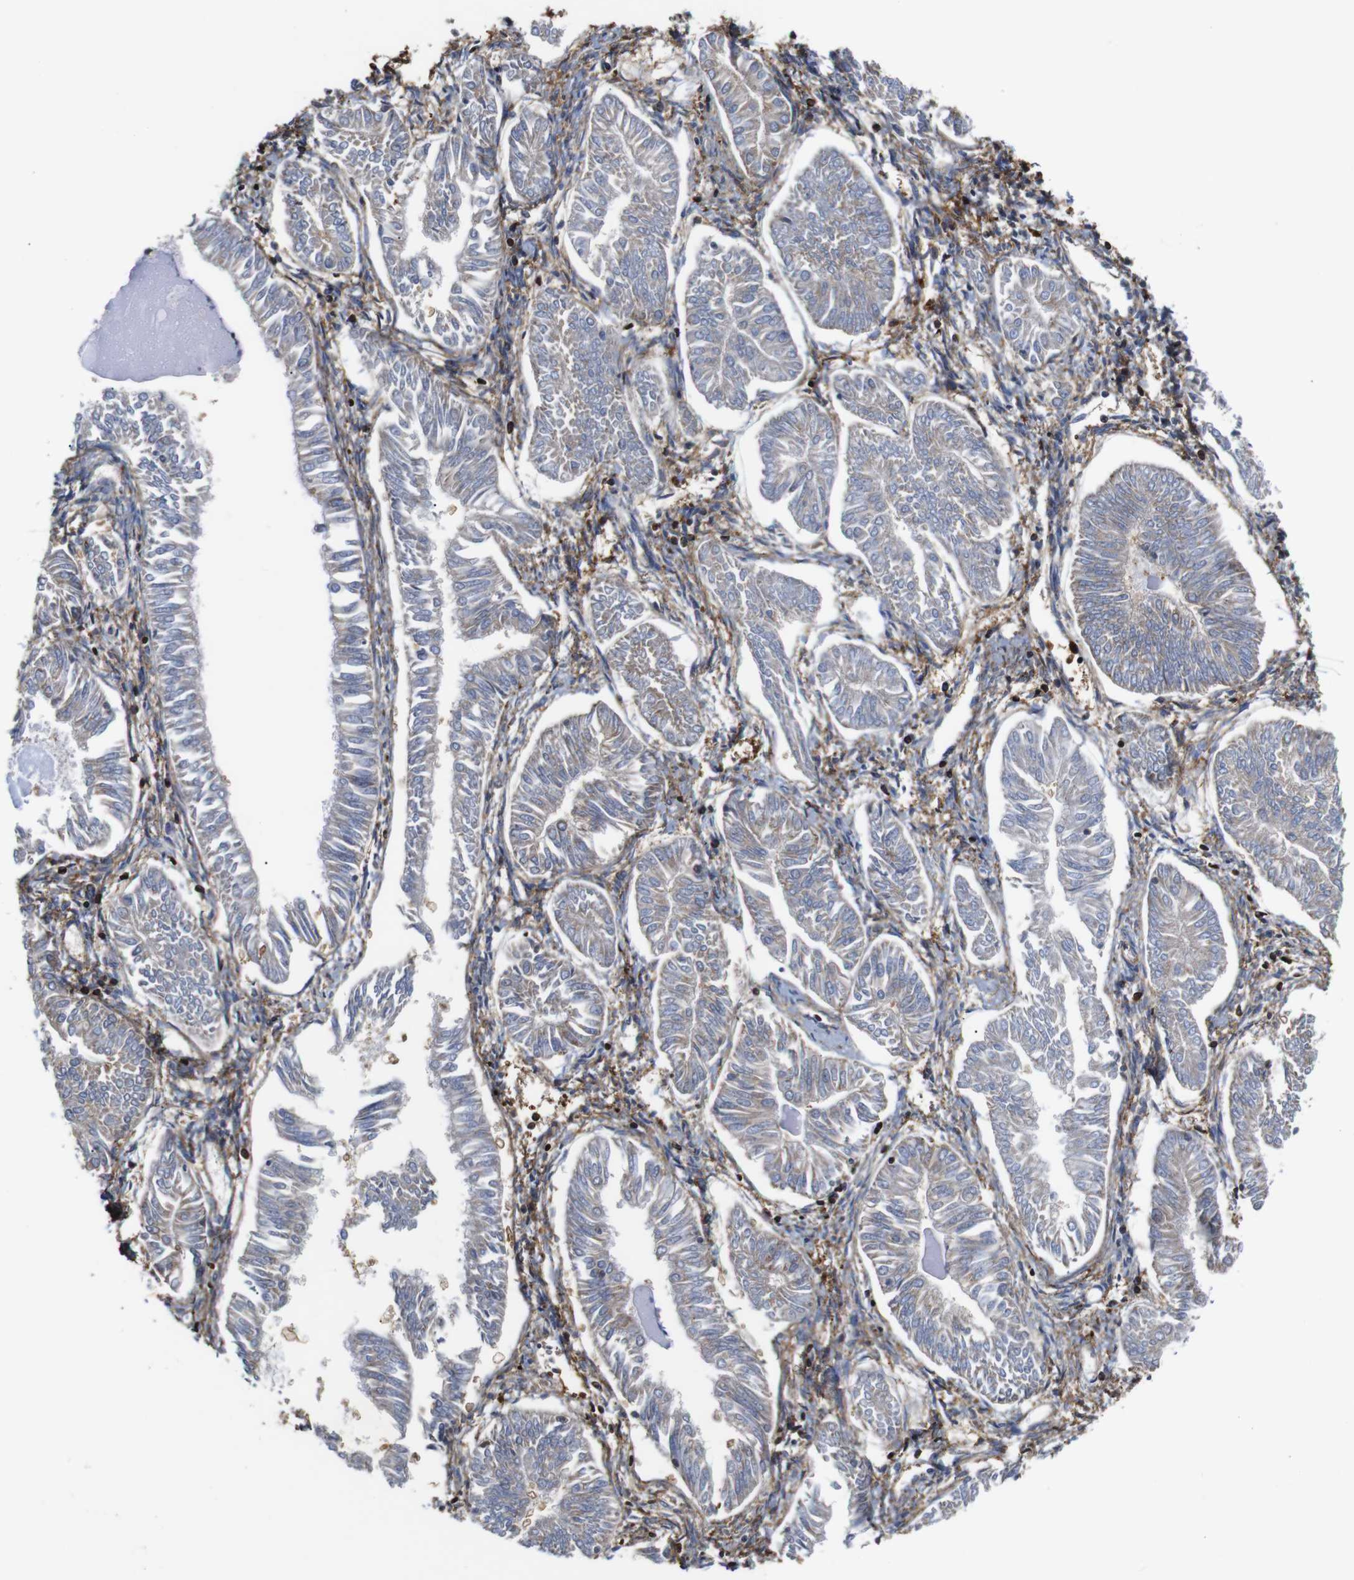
{"staining": {"intensity": "negative", "quantity": "none", "location": "none"}, "tissue": "endometrial cancer", "cell_type": "Tumor cells", "image_type": "cancer", "snomed": [{"axis": "morphology", "description": "Adenocarcinoma, NOS"}, {"axis": "topography", "description": "Endometrium"}], "caption": "Tumor cells are negative for brown protein staining in endometrial cancer (adenocarcinoma).", "gene": "PI4KA", "patient": {"sex": "female", "age": 53}}